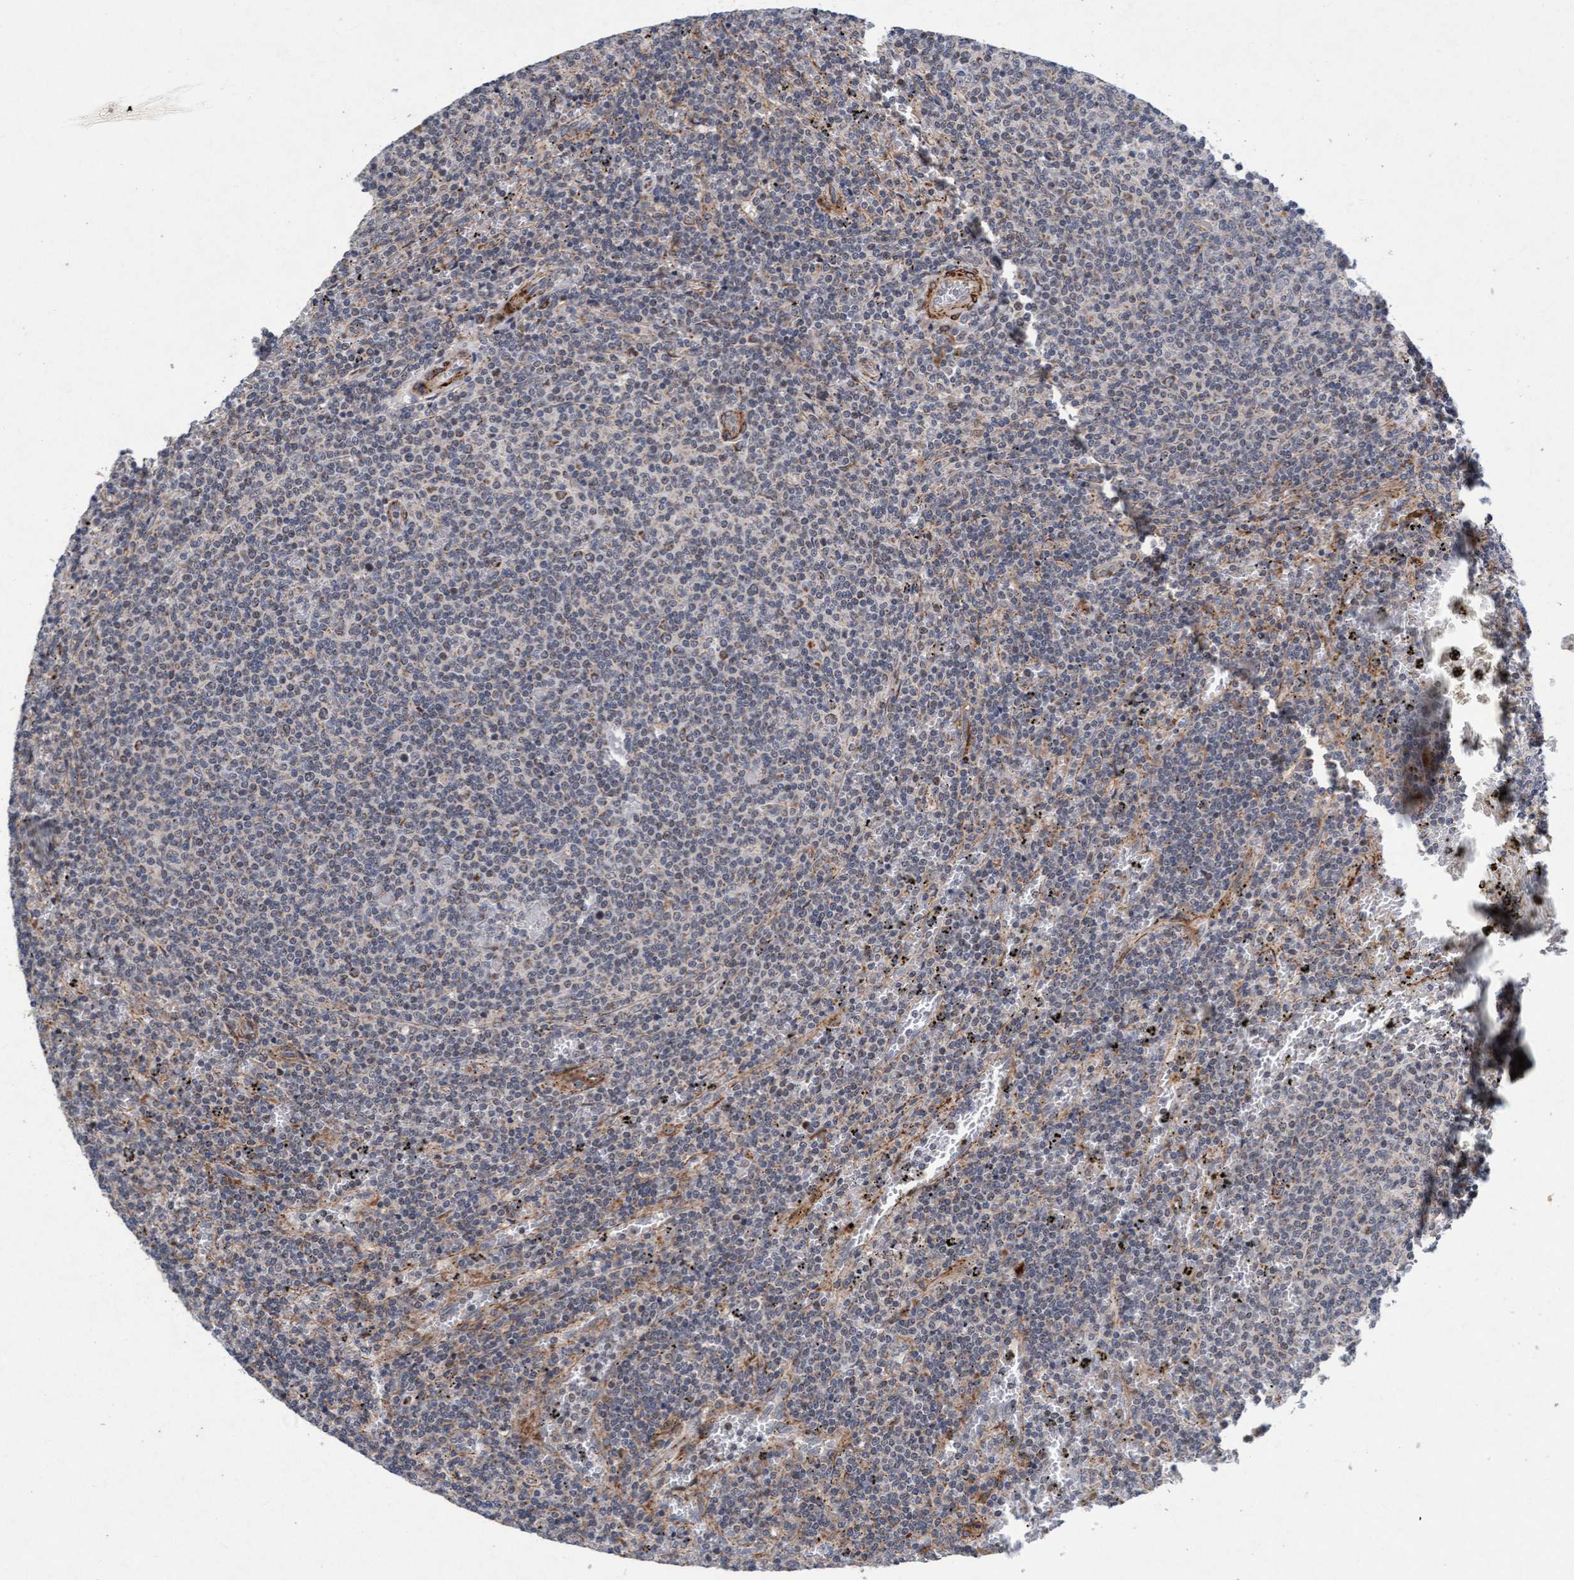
{"staining": {"intensity": "negative", "quantity": "none", "location": "none"}, "tissue": "lymphoma", "cell_type": "Tumor cells", "image_type": "cancer", "snomed": [{"axis": "morphology", "description": "Malignant lymphoma, non-Hodgkin's type, Low grade"}, {"axis": "topography", "description": "Spleen"}], "caption": "High power microscopy micrograph of an immunohistochemistry (IHC) image of lymphoma, revealing no significant expression in tumor cells.", "gene": "TMEM70", "patient": {"sex": "female", "age": 50}}